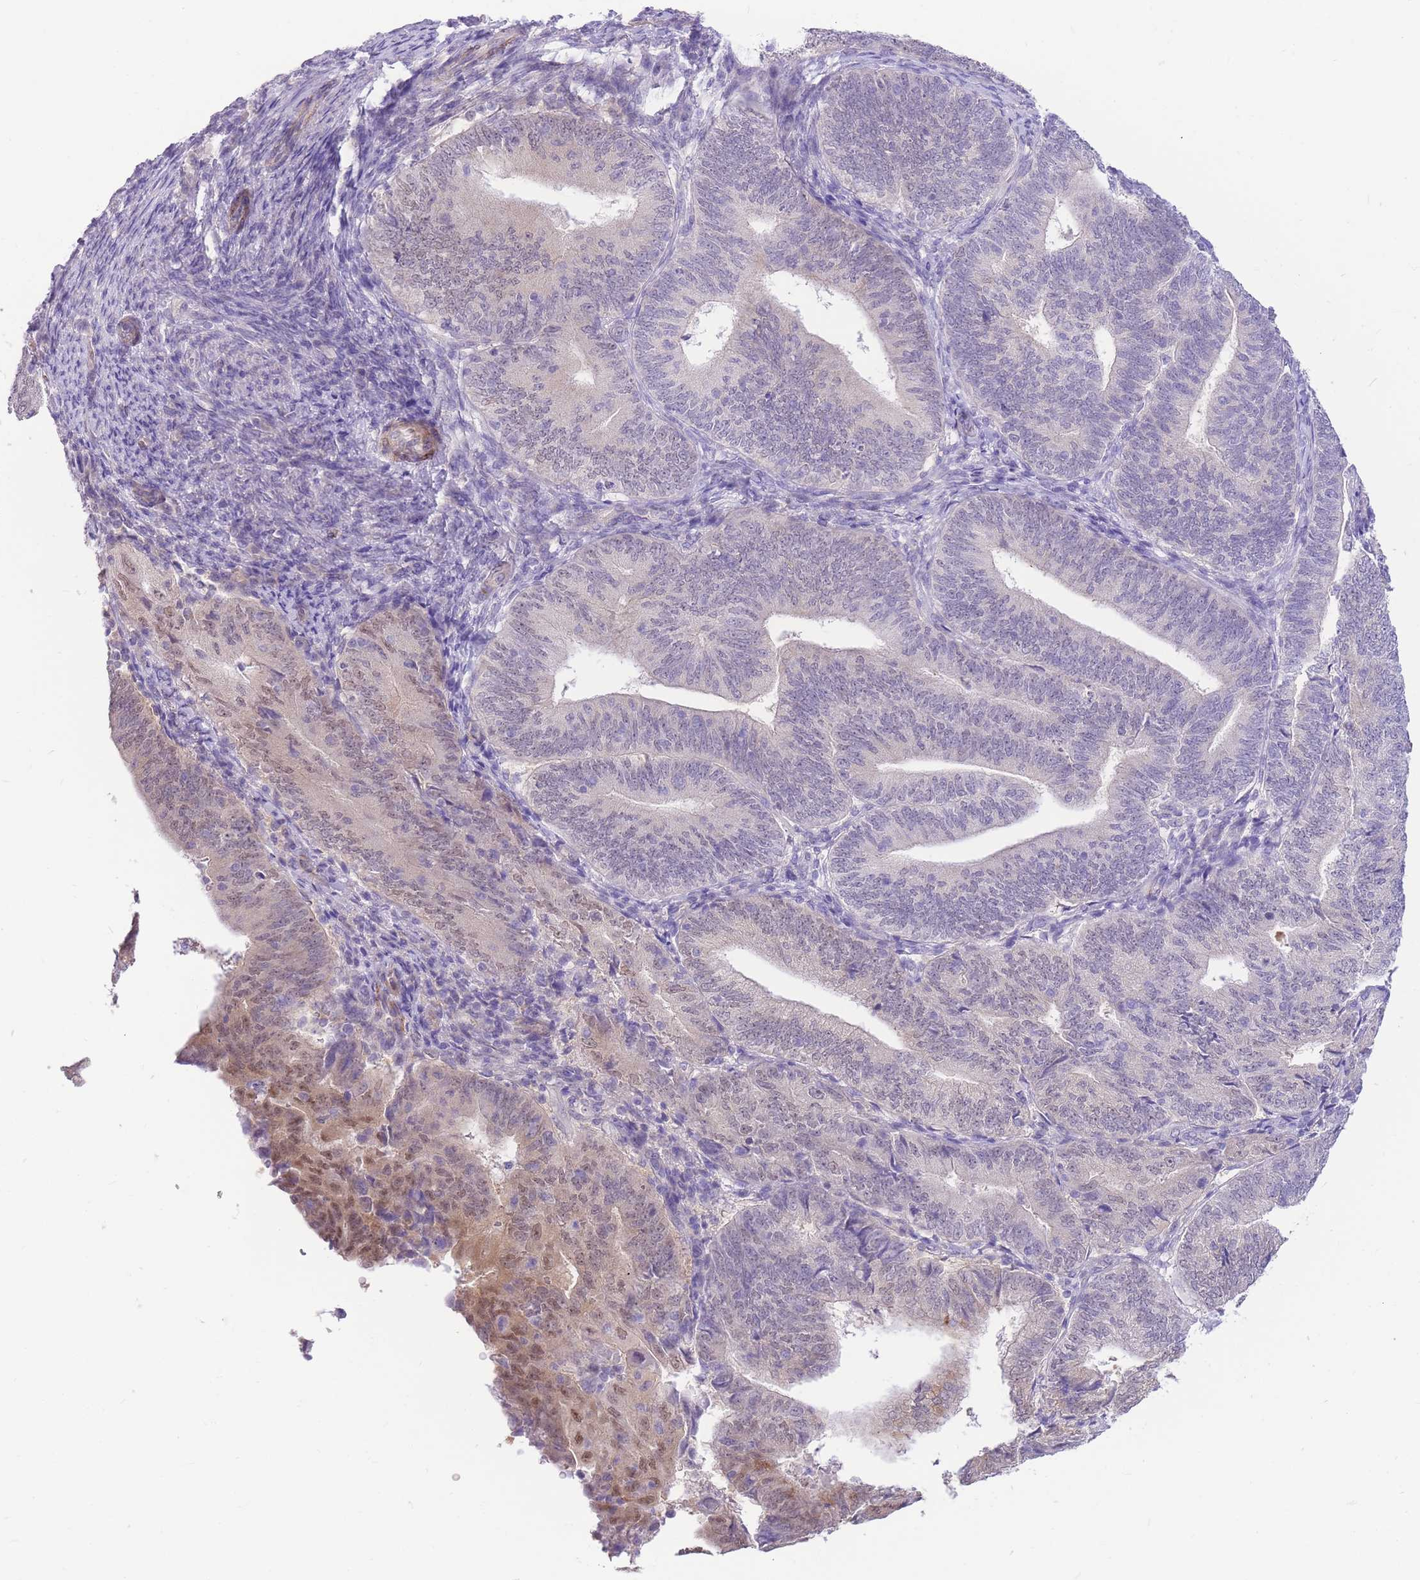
{"staining": {"intensity": "moderate", "quantity": "<25%", "location": "nuclear"}, "tissue": "endometrial cancer", "cell_type": "Tumor cells", "image_type": "cancer", "snomed": [{"axis": "morphology", "description": "Adenocarcinoma, NOS"}, {"axis": "topography", "description": "Endometrium"}], "caption": "The image shows a brown stain indicating the presence of a protein in the nuclear of tumor cells in endometrial cancer. (Brightfield microscopy of DAB IHC at high magnification).", "gene": "S100PBP", "patient": {"sex": "female", "age": 70}}